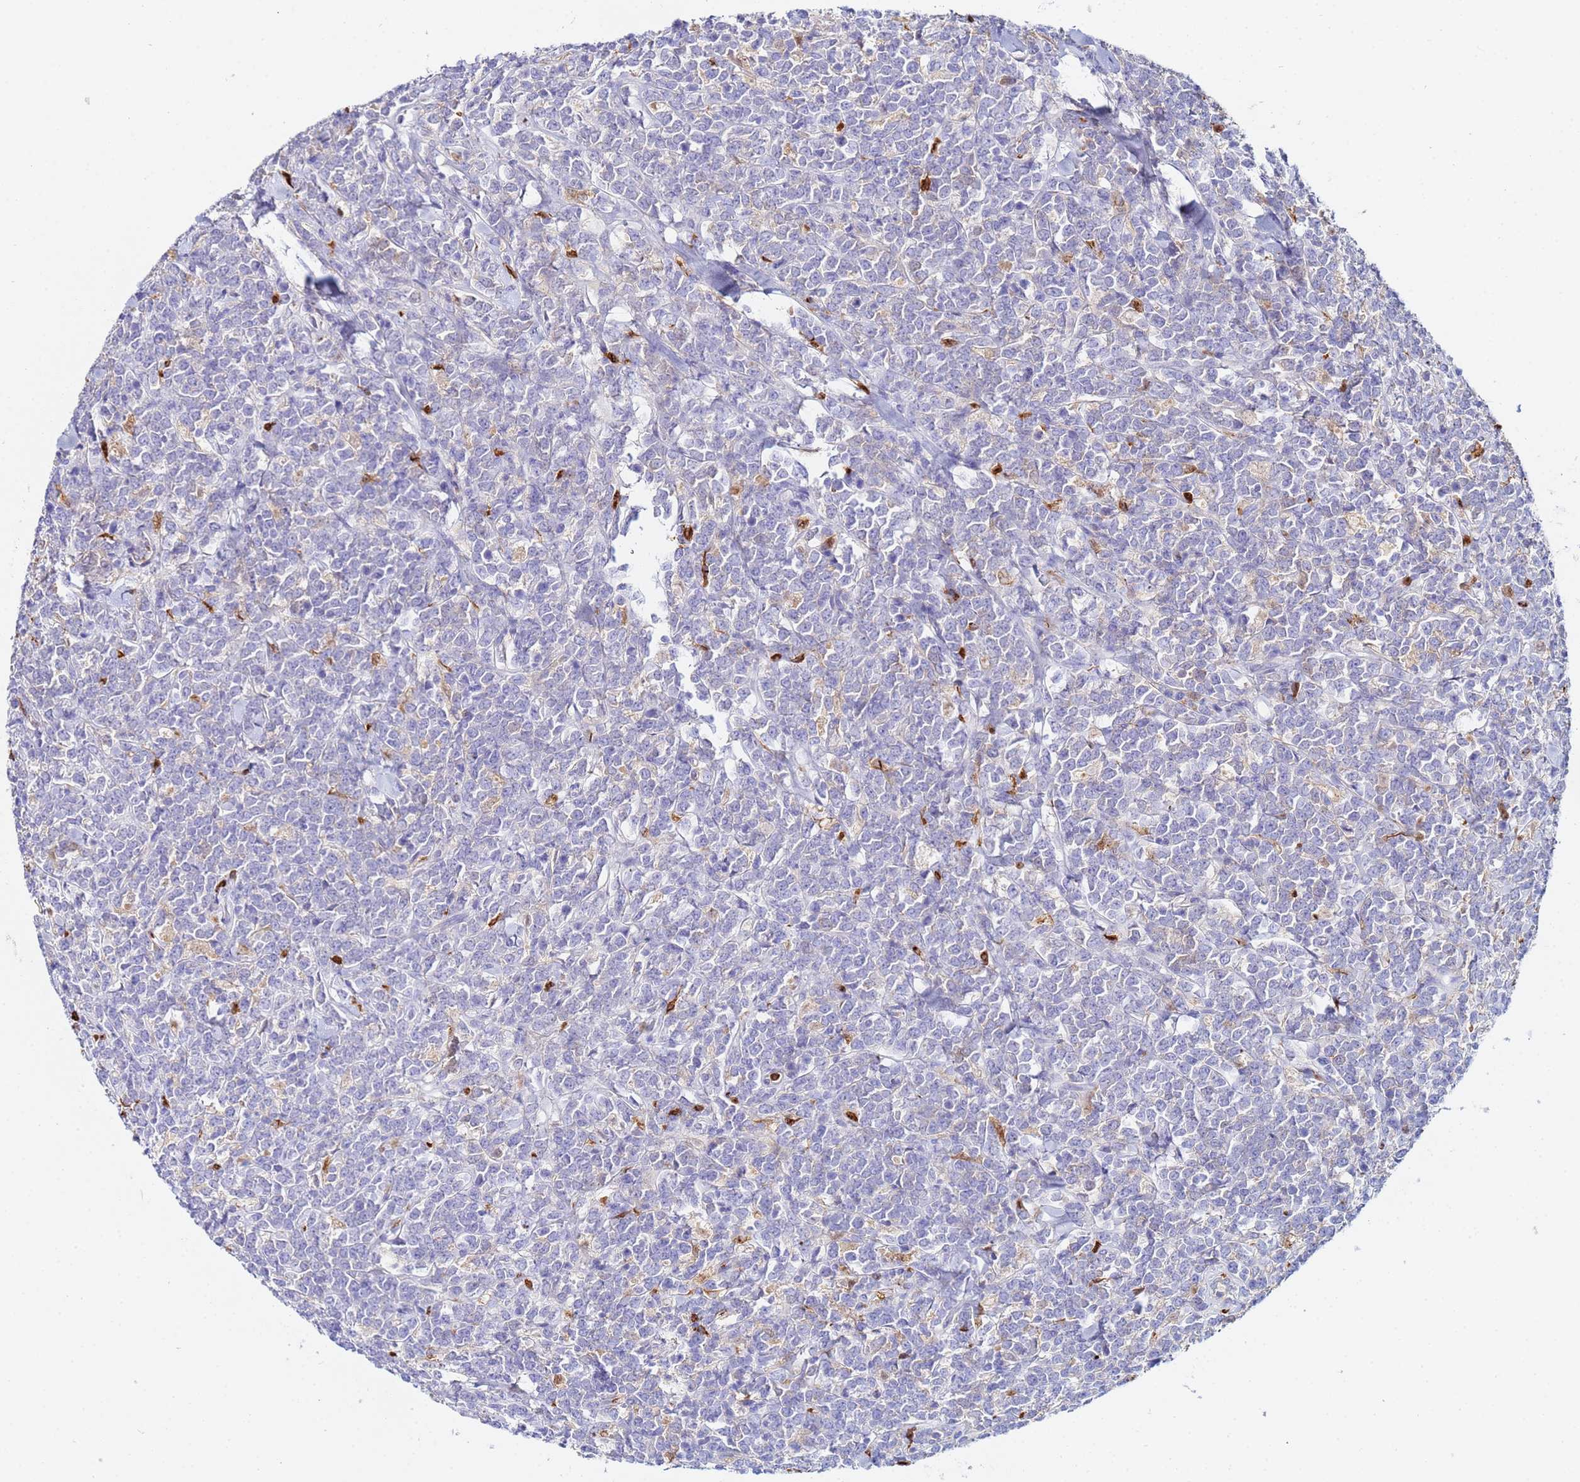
{"staining": {"intensity": "negative", "quantity": "none", "location": "none"}, "tissue": "lymphoma", "cell_type": "Tumor cells", "image_type": "cancer", "snomed": [{"axis": "morphology", "description": "Malignant lymphoma, non-Hodgkin's type, High grade"}, {"axis": "topography", "description": "Small intestine"}], "caption": "Immunohistochemistry (IHC) image of human high-grade malignant lymphoma, non-Hodgkin's type stained for a protein (brown), which shows no positivity in tumor cells.", "gene": "TUBAL3", "patient": {"sex": "male", "age": 8}}